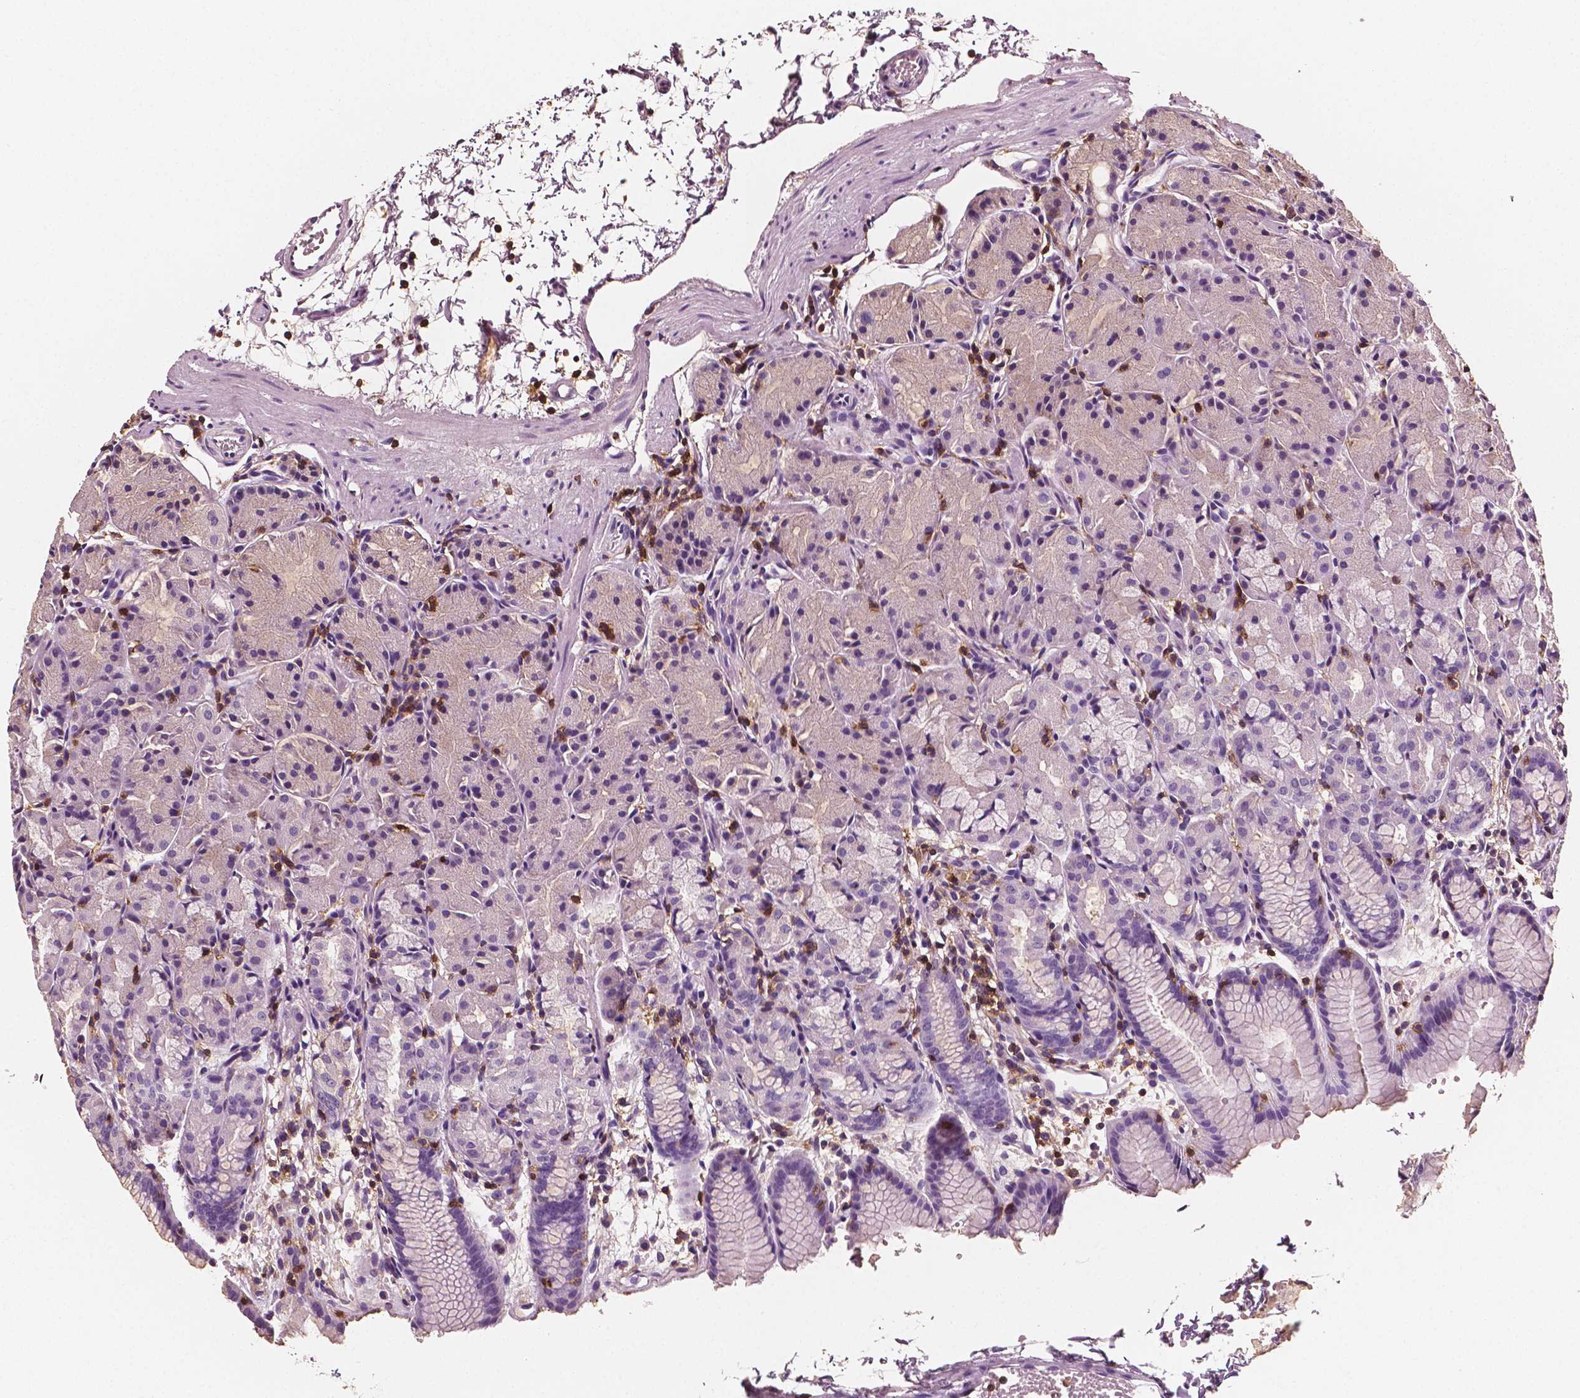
{"staining": {"intensity": "negative", "quantity": "none", "location": "none"}, "tissue": "stomach", "cell_type": "Glandular cells", "image_type": "normal", "snomed": [{"axis": "morphology", "description": "Normal tissue, NOS"}, {"axis": "topography", "description": "Stomach, upper"}], "caption": "This is a photomicrograph of IHC staining of unremarkable stomach, which shows no staining in glandular cells.", "gene": "PTPRC", "patient": {"sex": "male", "age": 47}}